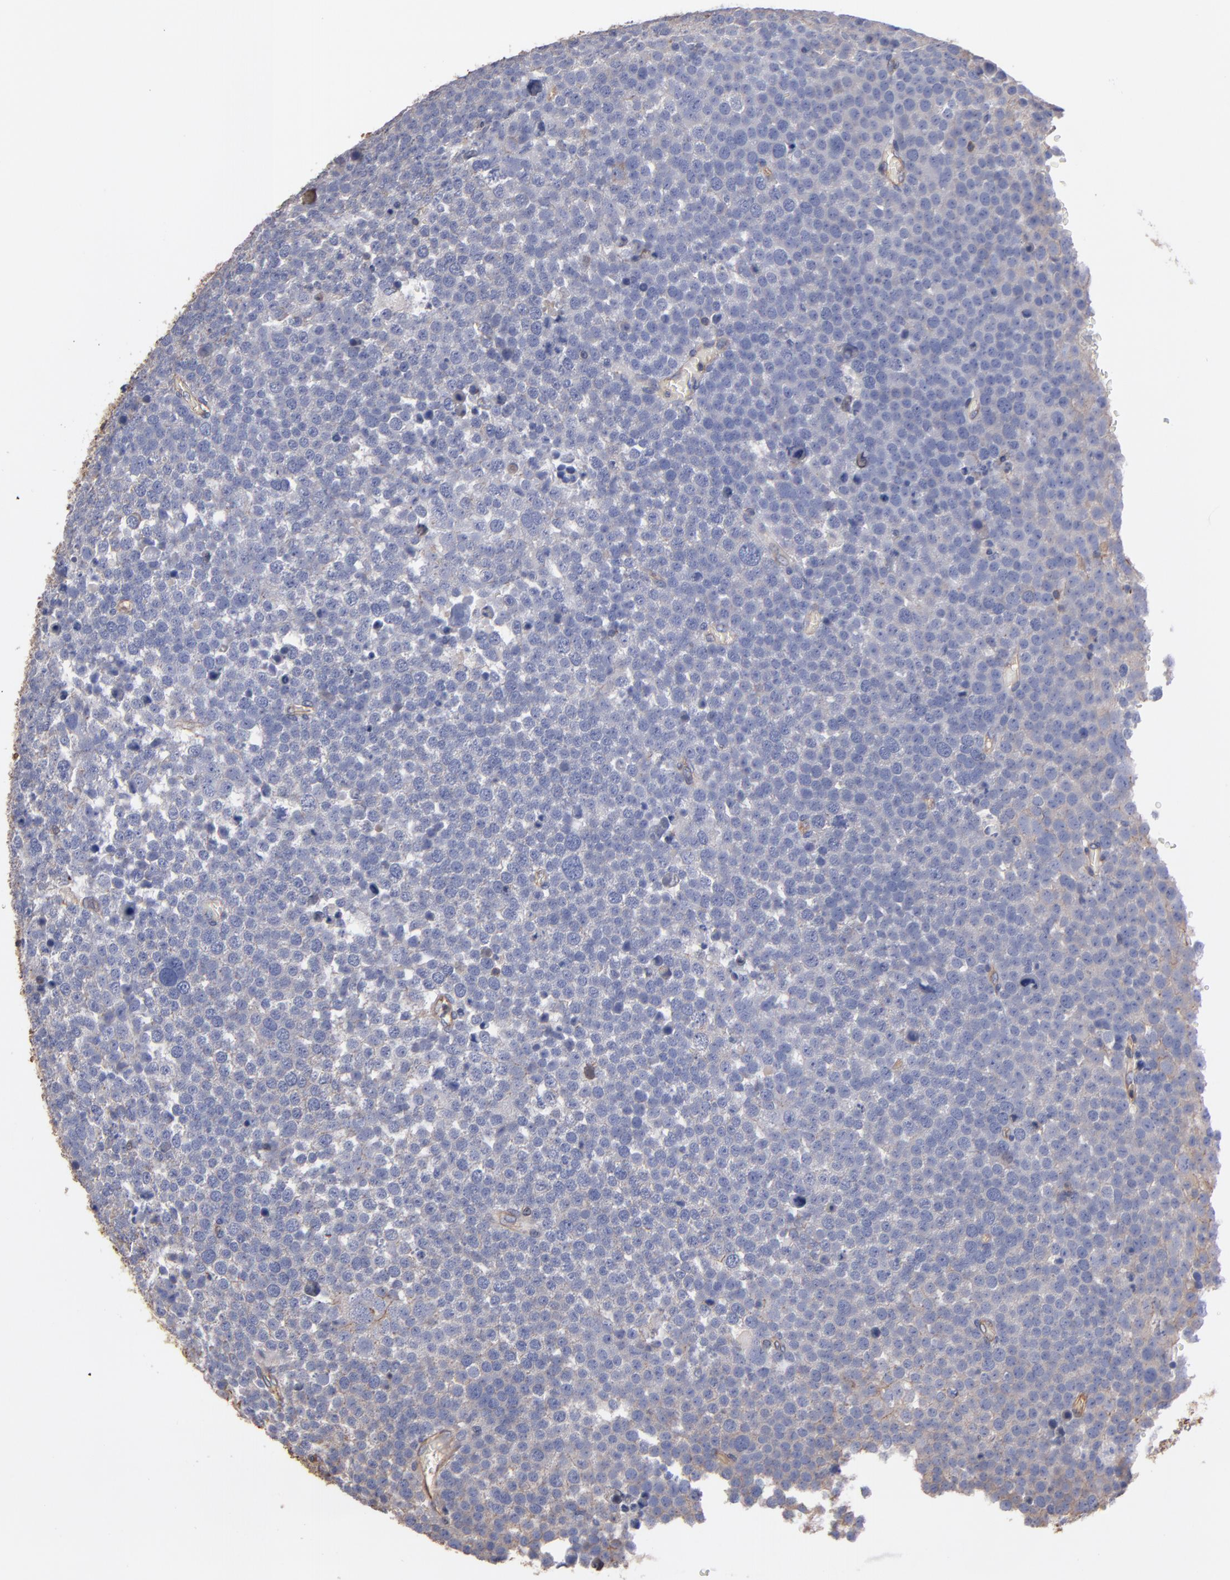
{"staining": {"intensity": "negative", "quantity": "none", "location": "none"}, "tissue": "testis cancer", "cell_type": "Tumor cells", "image_type": "cancer", "snomed": [{"axis": "morphology", "description": "Seminoma, NOS"}, {"axis": "topography", "description": "Testis"}], "caption": "IHC histopathology image of neoplastic tissue: human testis cancer (seminoma) stained with DAB exhibits no significant protein expression in tumor cells. Nuclei are stained in blue.", "gene": "ESYT2", "patient": {"sex": "male", "age": 71}}